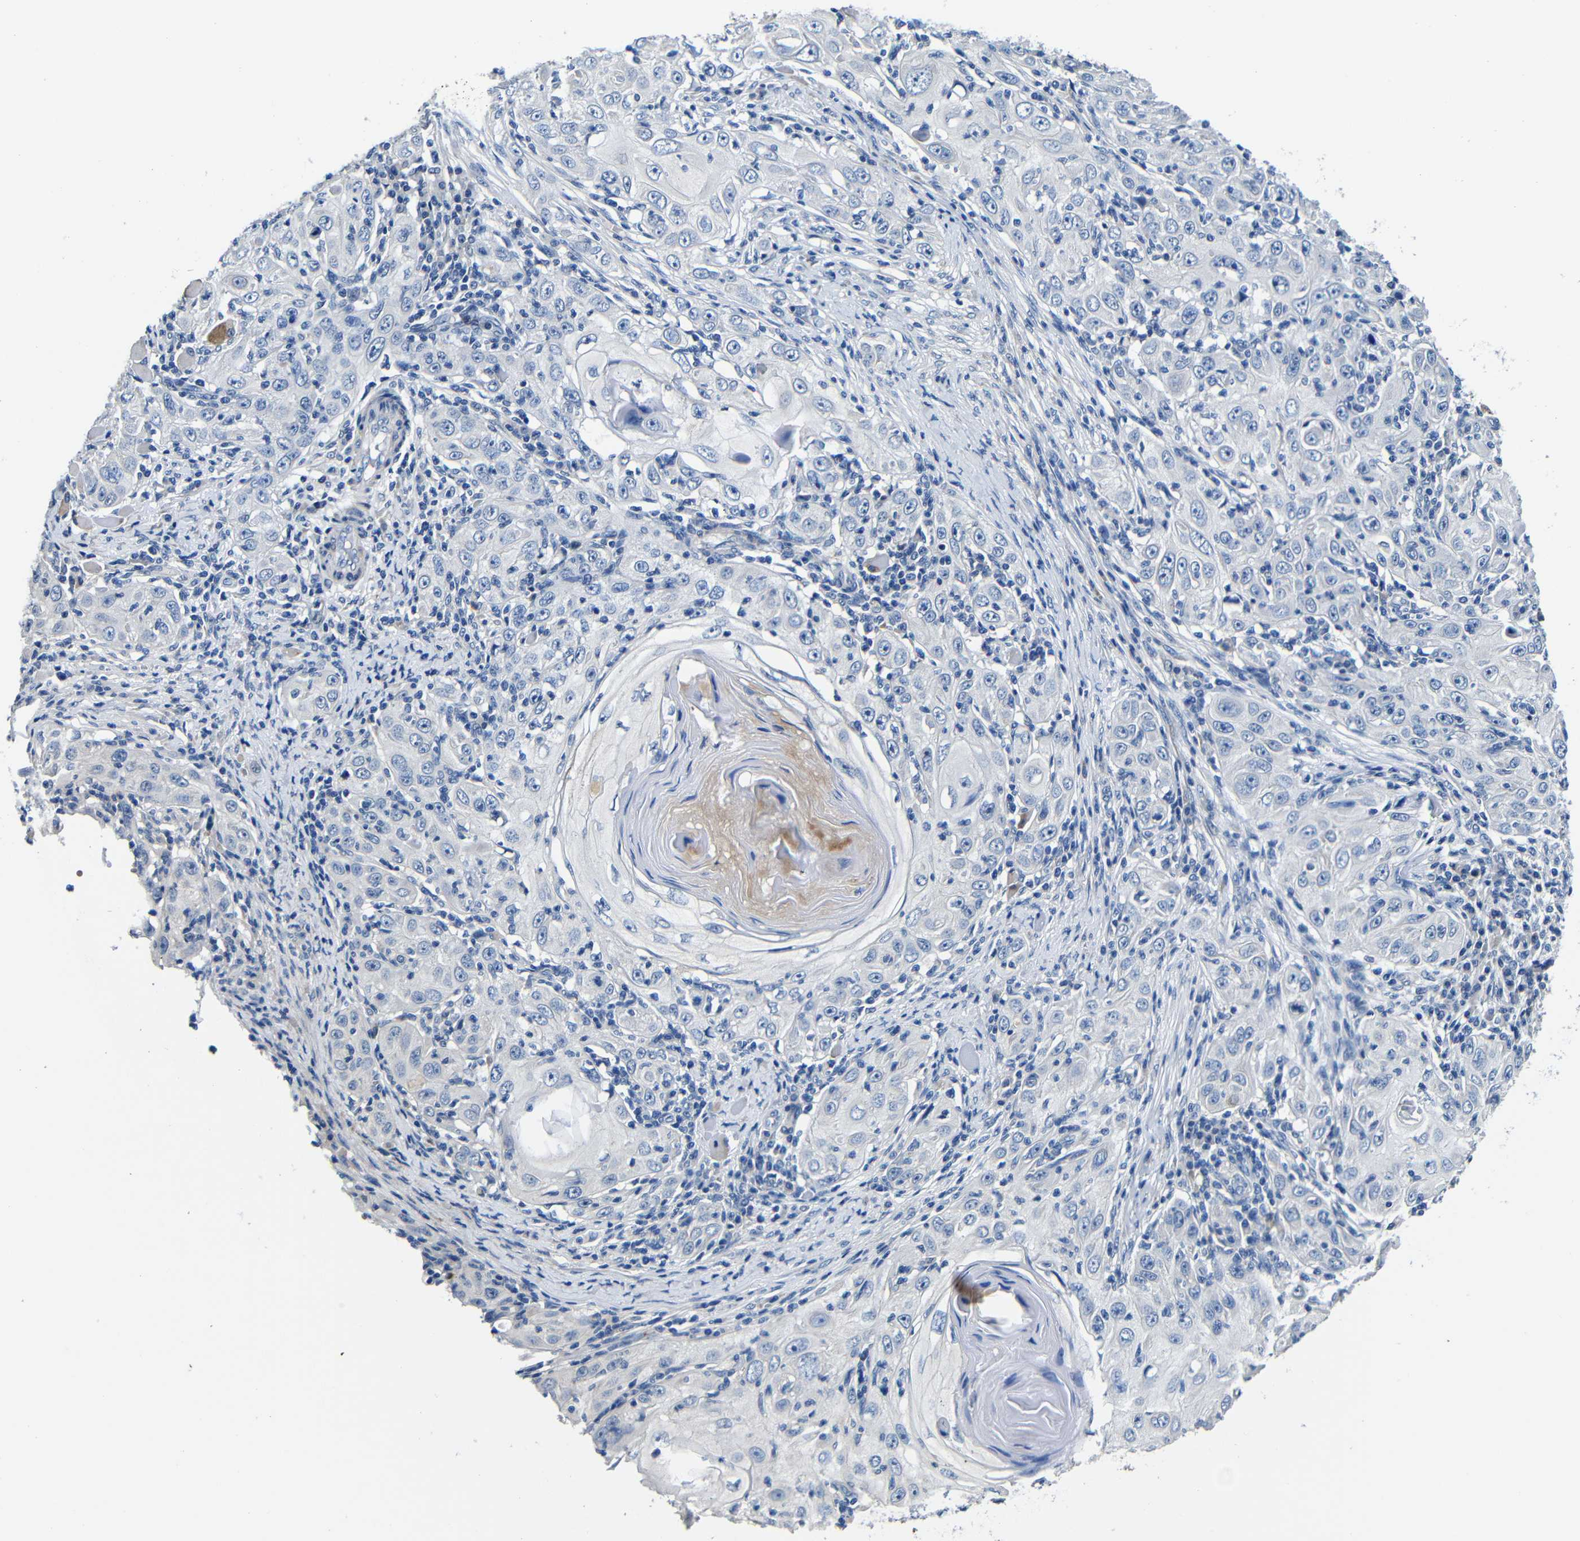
{"staining": {"intensity": "negative", "quantity": "none", "location": "none"}, "tissue": "skin cancer", "cell_type": "Tumor cells", "image_type": "cancer", "snomed": [{"axis": "morphology", "description": "Squamous cell carcinoma, NOS"}, {"axis": "topography", "description": "Skin"}], "caption": "An IHC micrograph of skin cancer (squamous cell carcinoma) is shown. There is no staining in tumor cells of skin cancer (squamous cell carcinoma).", "gene": "TNFAIP1", "patient": {"sex": "female", "age": 88}}